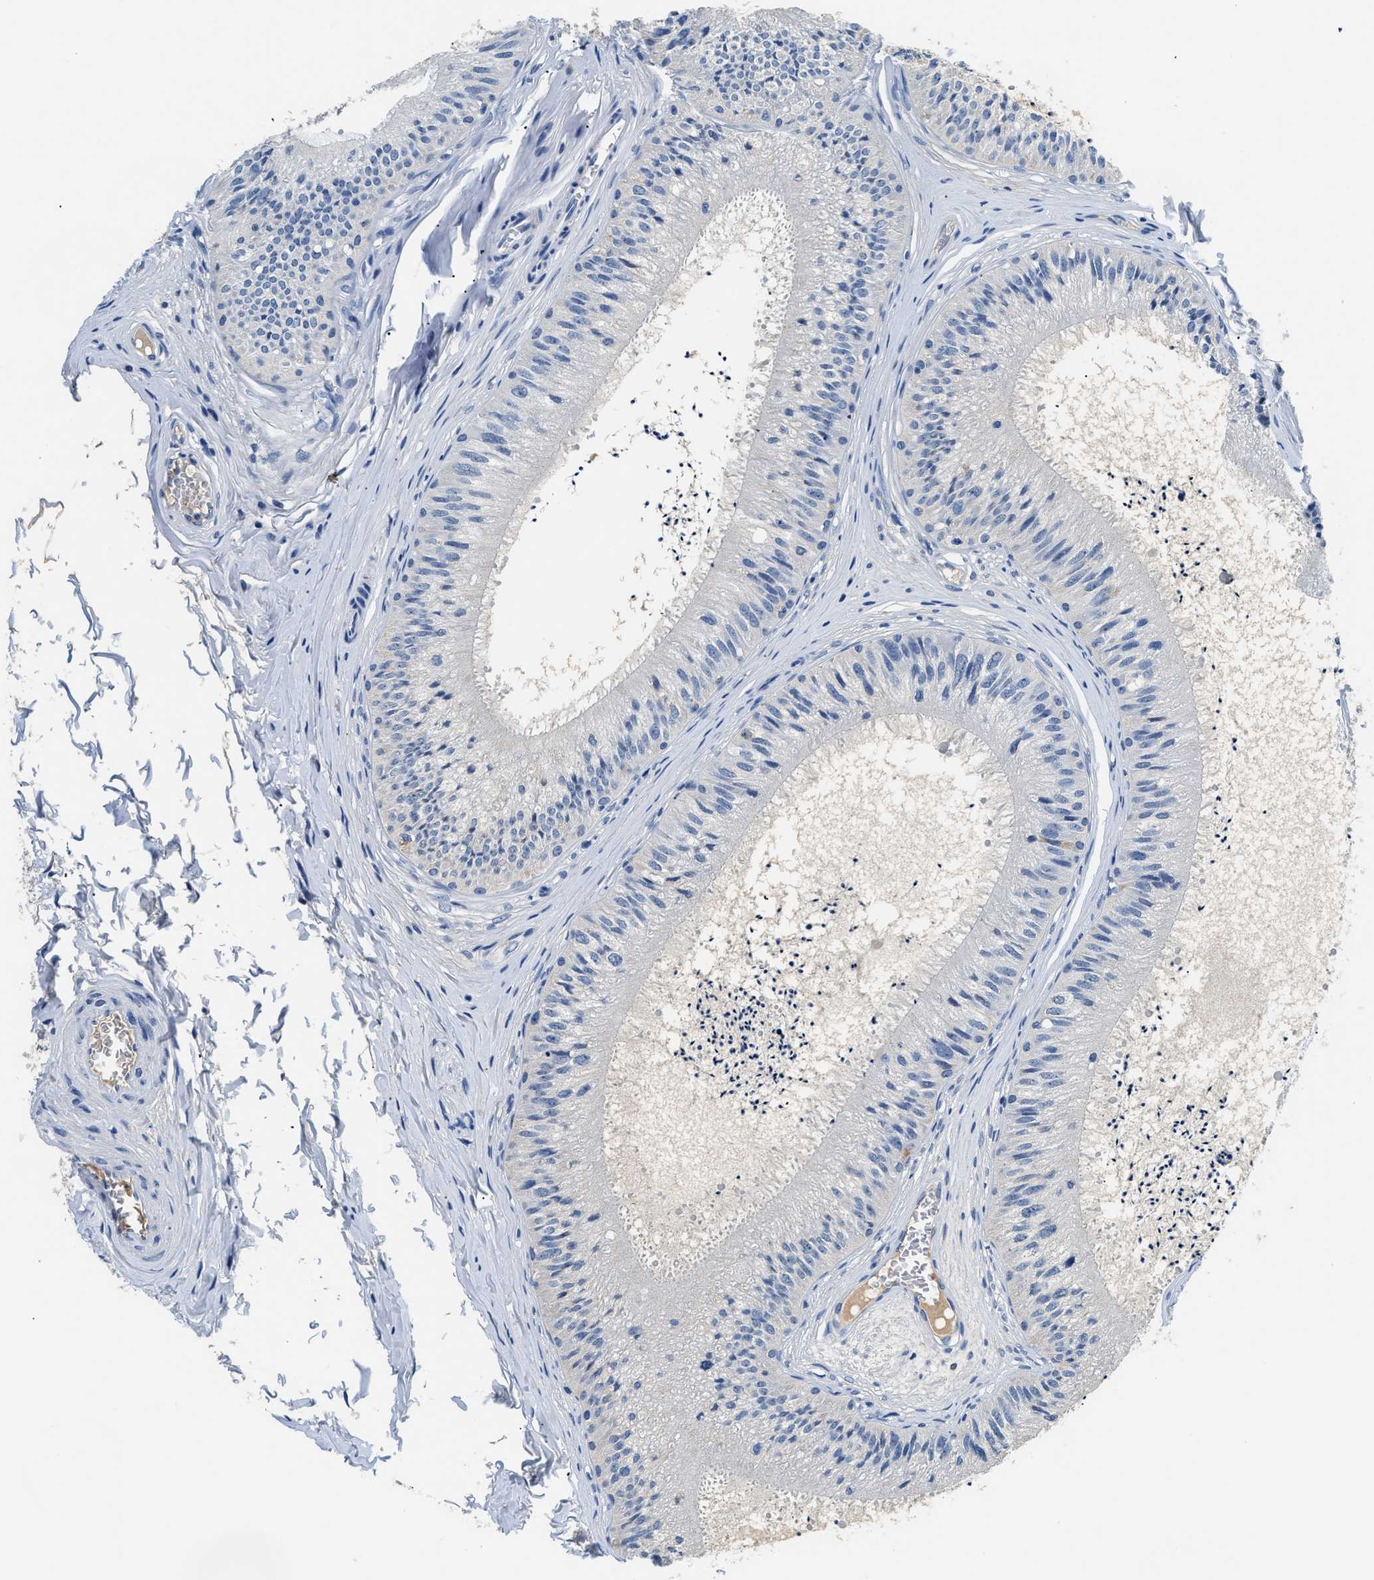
{"staining": {"intensity": "negative", "quantity": "none", "location": "none"}, "tissue": "epididymis", "cell_type": "Glandular cells", "image_type": "normal", "snomed": [{"axis": "morphology", "description": "Normal tissue, NOS"}, {"axis": "topography", "description": "Epididymis"}], "caption": "DAB (3,3'-diaminobenzidine) immunohistochemical staining of normal epididymis shows no significant expression in glandular cells.", "gene": "PCK2", "patient": {"sex": "male", "age": 31}}